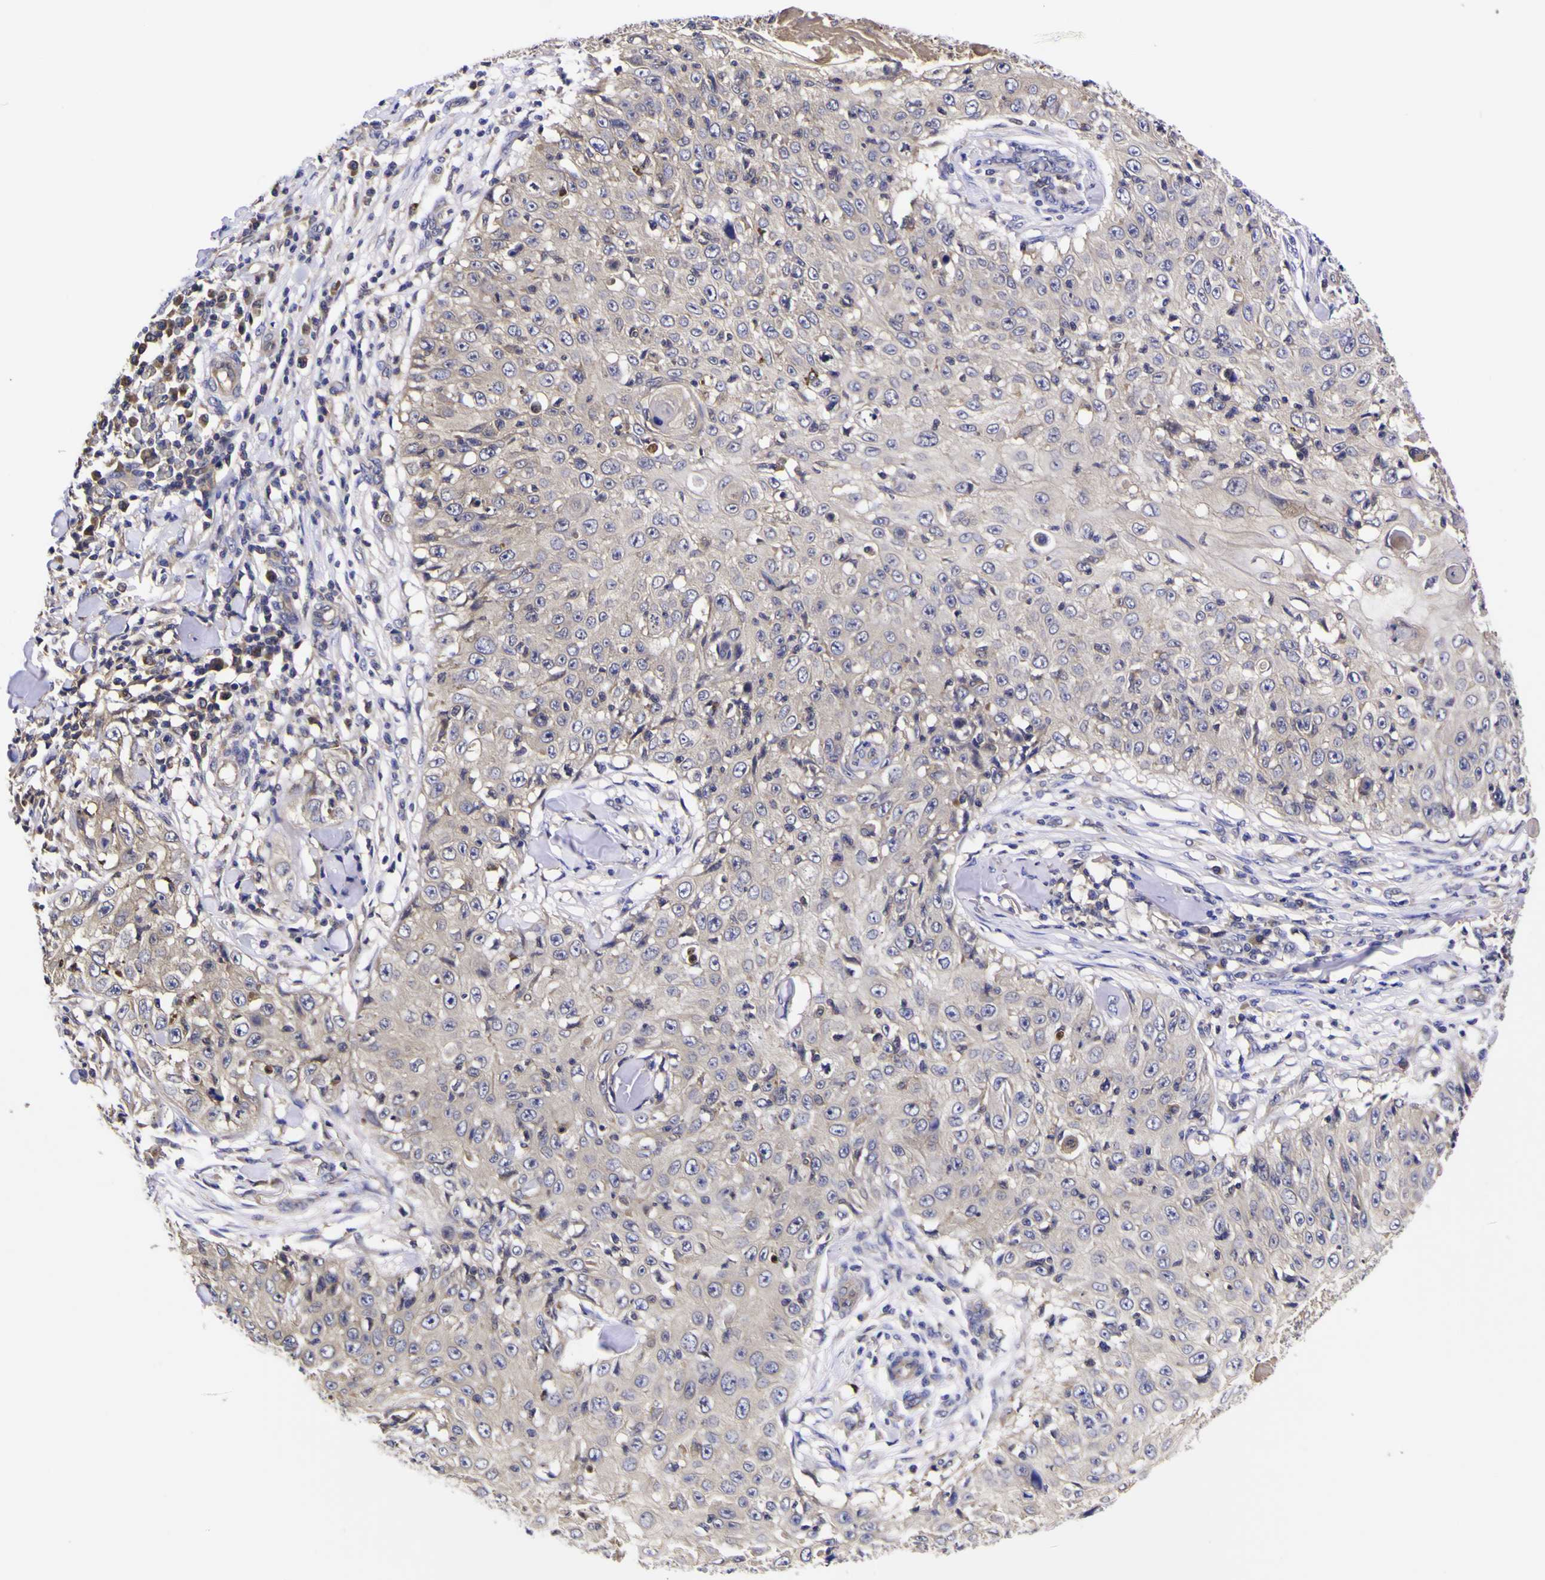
{"staining": {"intensity": "negative", "quantity": "none", "location": "none"}, "tissue": "skin cancer", "cell_type": "Tumor cells", "image_type": "cancer", "snomed": [{"axis": "morphology", "description": "Squamous cell carcinoma, NOS"}, {"axis": "topography", "description": "Skin"}], "caption": "A micrograph of squamous cell carcinoma (skin) stained for a protein reveals no brown staining in tumor cells.", "gene": "MAPK14", "patient": {"sex": "male", "age": 86}}